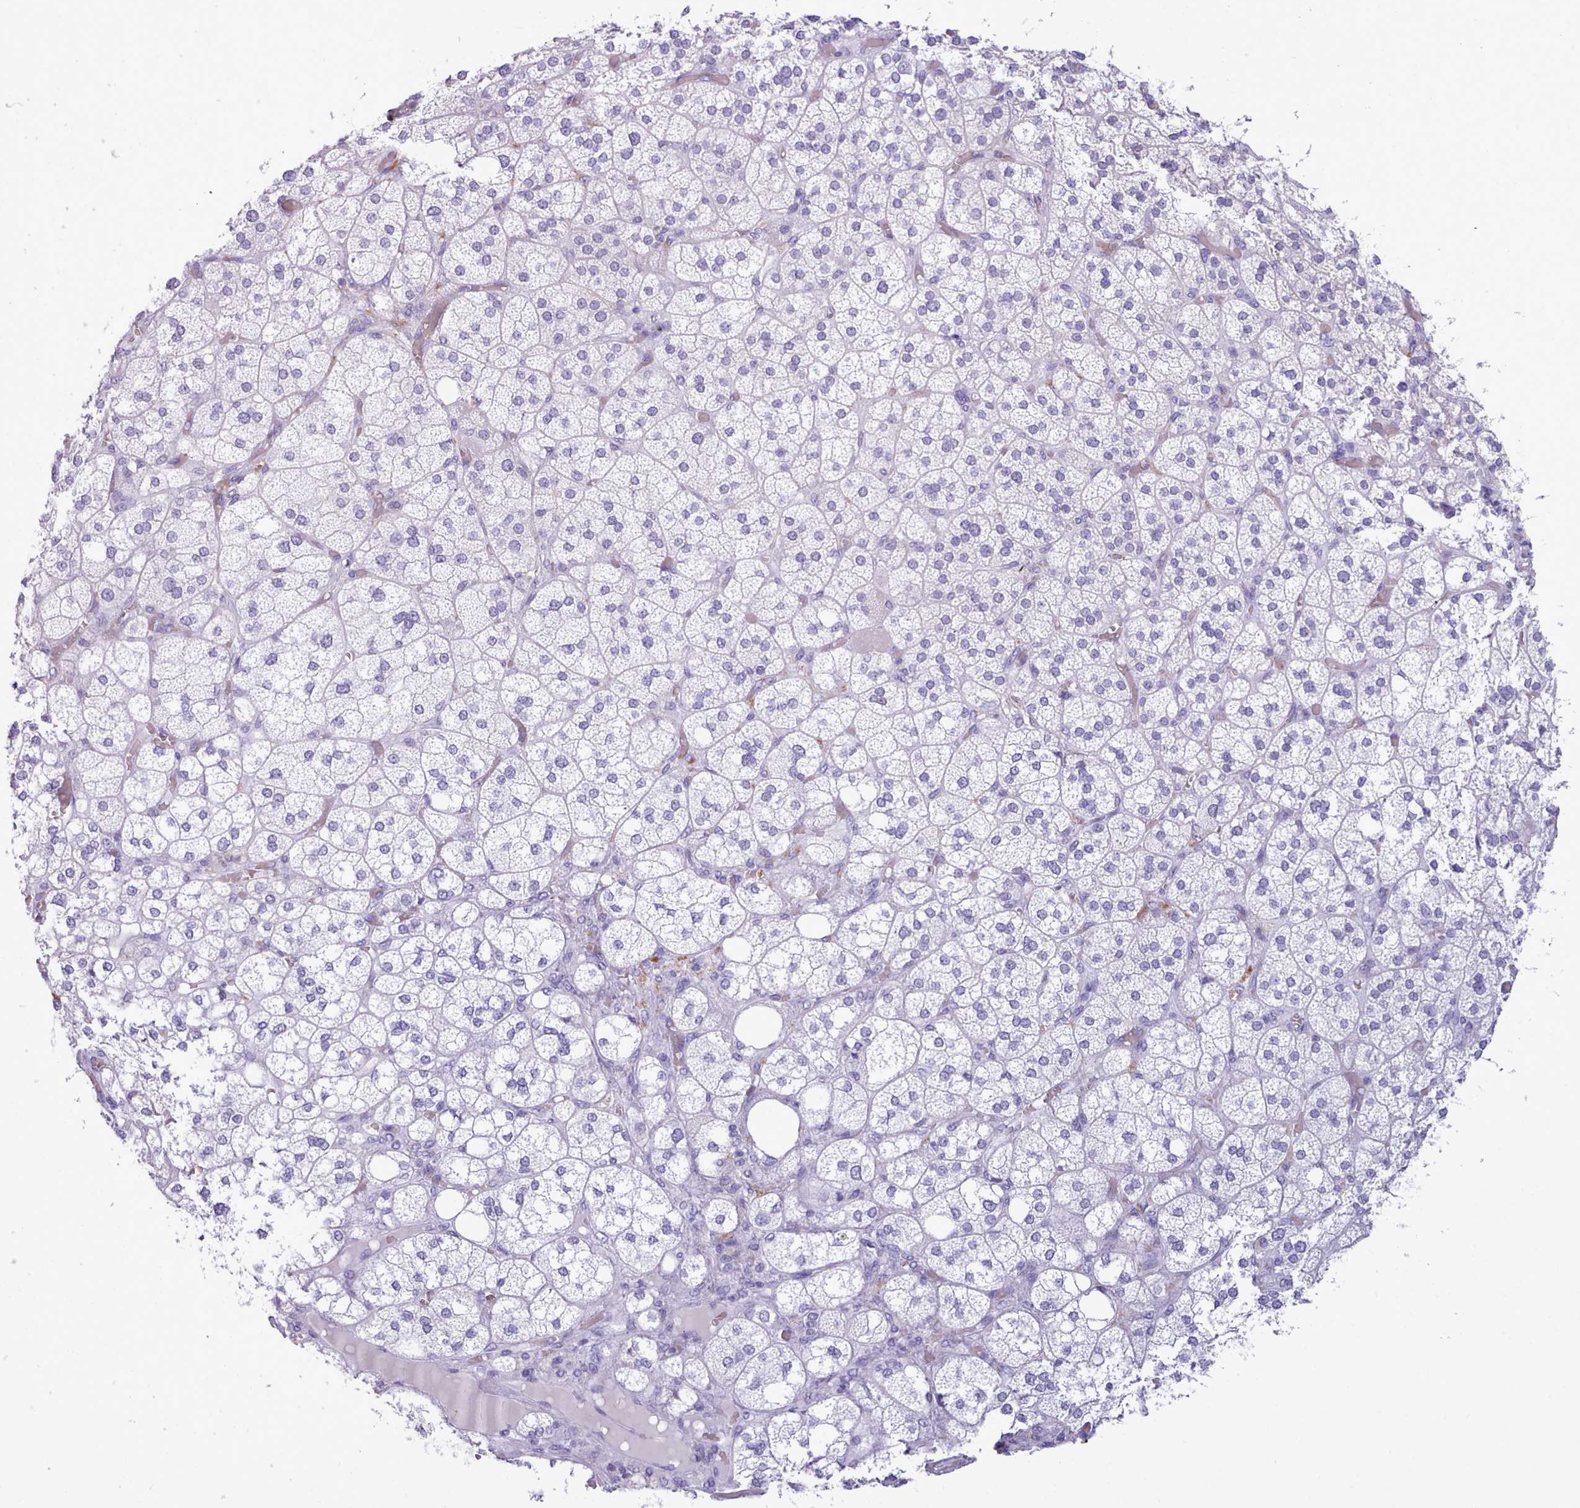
{"staining": {"intensity": "negative", "quantity": "none", "location": "none"}, "tissue": "adrenal gland", "cell_type": "Glandular cells", "image_type": "normal", "snomed": [{"axis": "morphology", "description": "Normal tissue, NOS"}, {"axis": "topography", "description": "Adrenal gland"}], "caption": "The image reveals no significant staining in glandular cells of adrenal gland. The staining was performed using DAB (3,3'-diaminobenzidine) to visualize the protein expression in brown, while the nuclei were stained in blue with hematoxylin (Magnification: 20x).", "gene": "NKX1", "patient": {"sex": "male", "age": 61}}